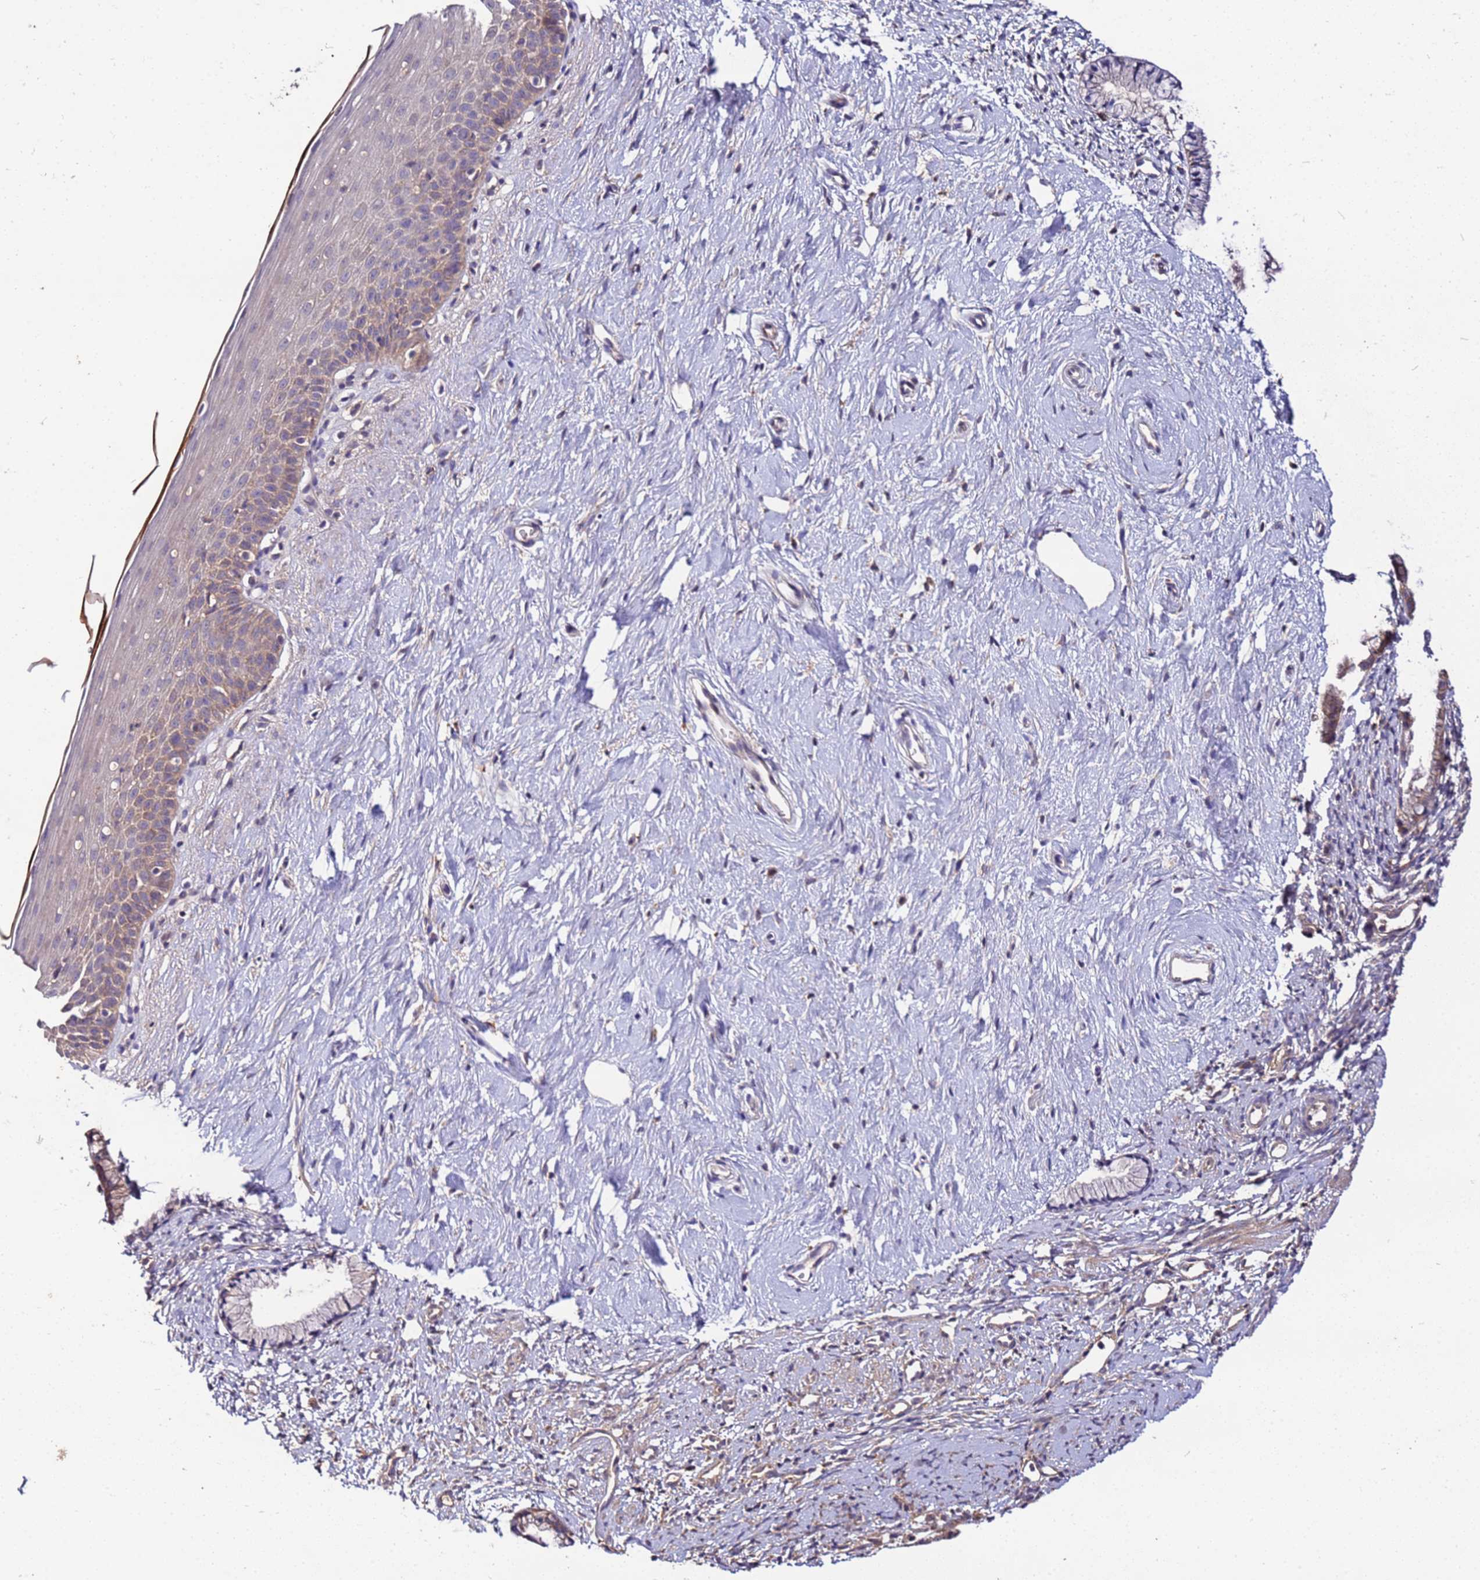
{"staining": {"intensity": "weak", "quantity": "25%-75%", "location": "cytoplasmic/membranous"}, "tissue": "cervix", "cell_type": "Glandular cells", "image_type": "normal", "snomed": [{"axis": "morphology", "description": "Normal tissue, NOS"}, {"axis": "topography", "description": "Cervix"}], "caption": "Protein staining by IHC reveals weak cytoplasmic/membranous expression in about 25%-75% of glandular cells in benign cervix.", "gene": "GSPT2", "patient": {"sex": "female", "age": 57}}